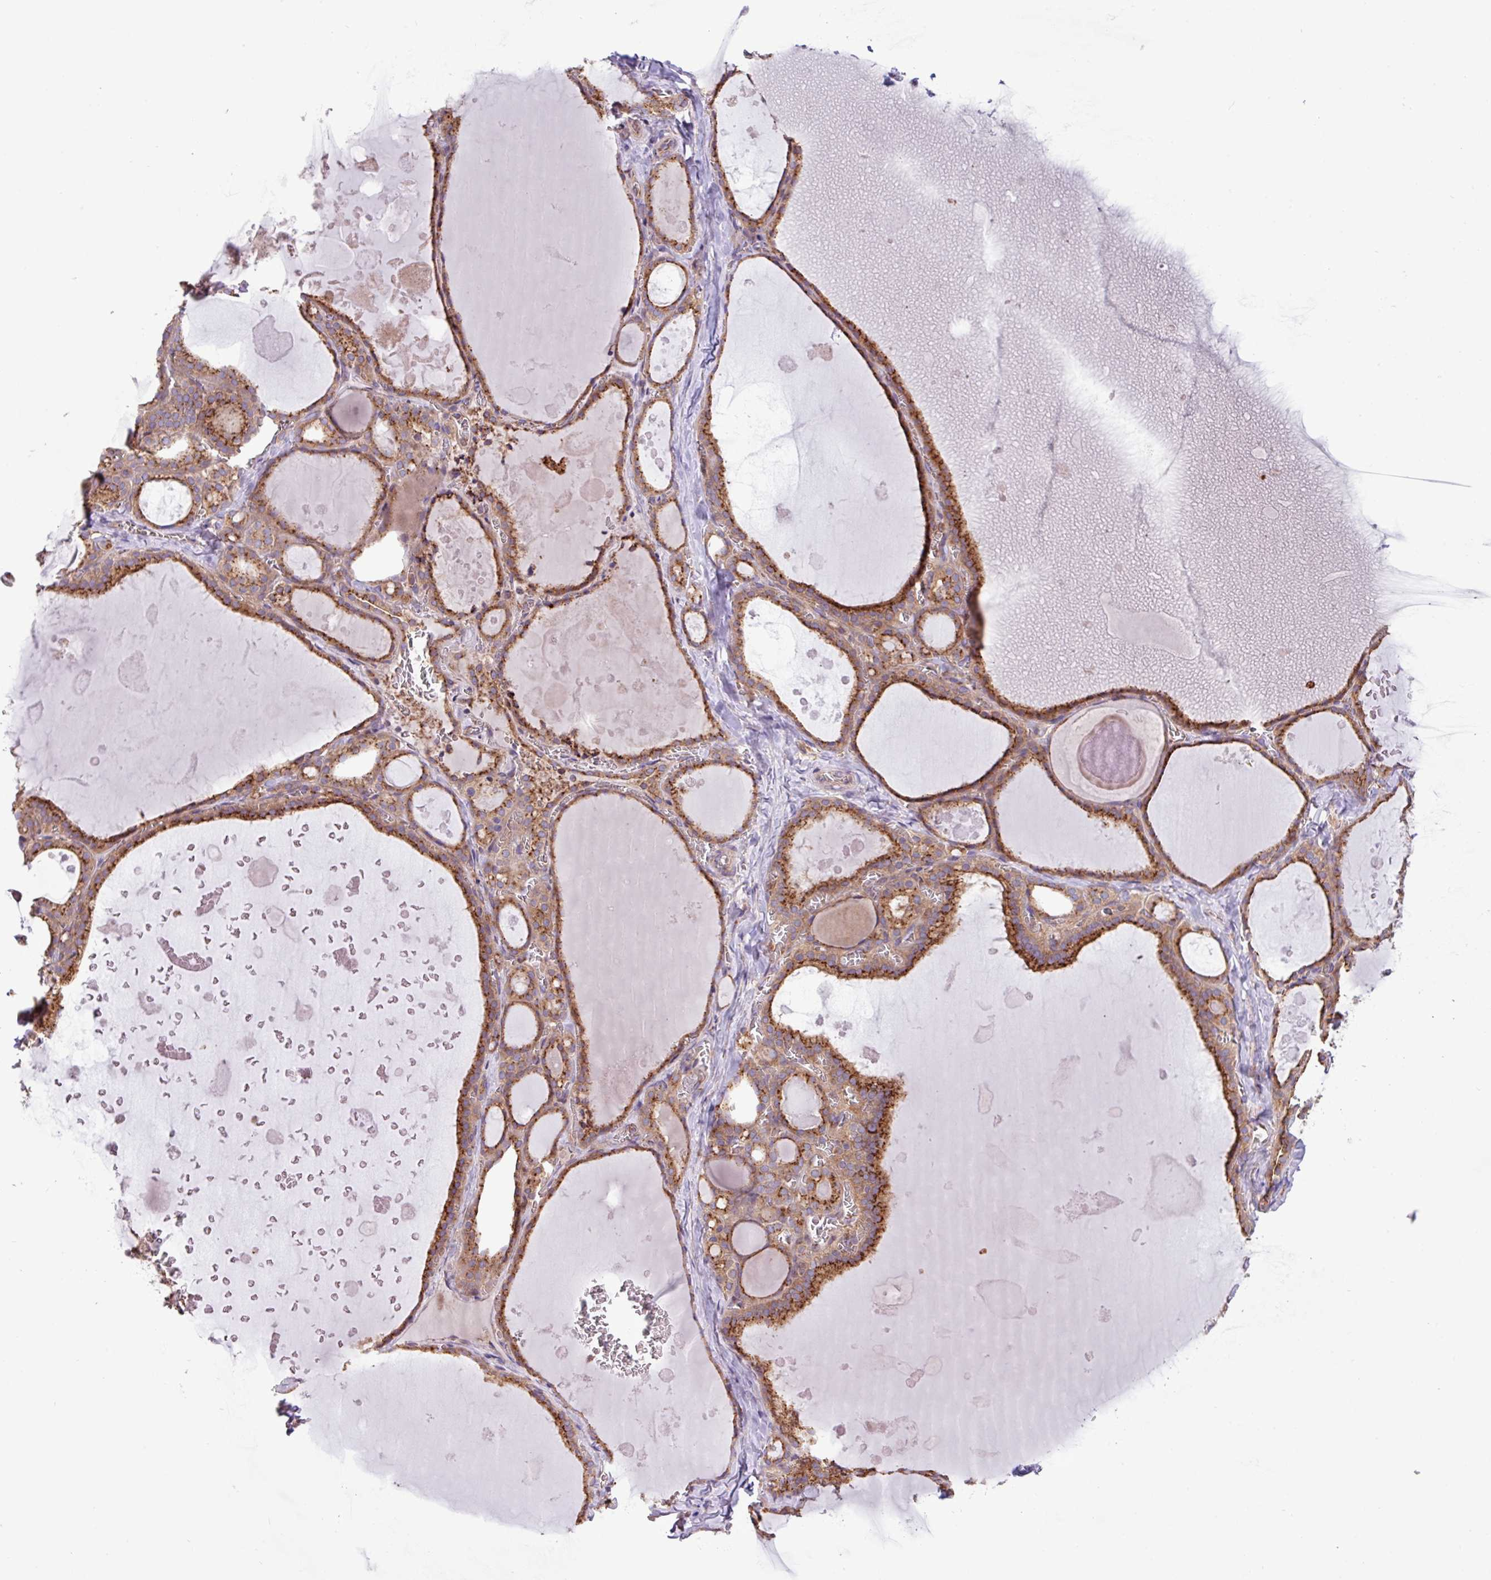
{"staining": {"intensity": "strong", "quantity": ">75%", "location": "cytoplasmic/membranous"}, "tissue": "thyroid gland", "cell_type": "Glandular cells", "image_type": "normal", "snomed": [{"axis": "morphology", "description": "Normal tissue, NOS"}, {"axis": "topography", "description": "Thyroid gland"}], "caption": "DAB immunohistochemical staining of normal human thyroid gland demonstrates strong cytoplasmic/membranous protein expression in about >75% of glandular cells.", "gene": "RAB19", "patient": {"sex": "male", "age": 56}}